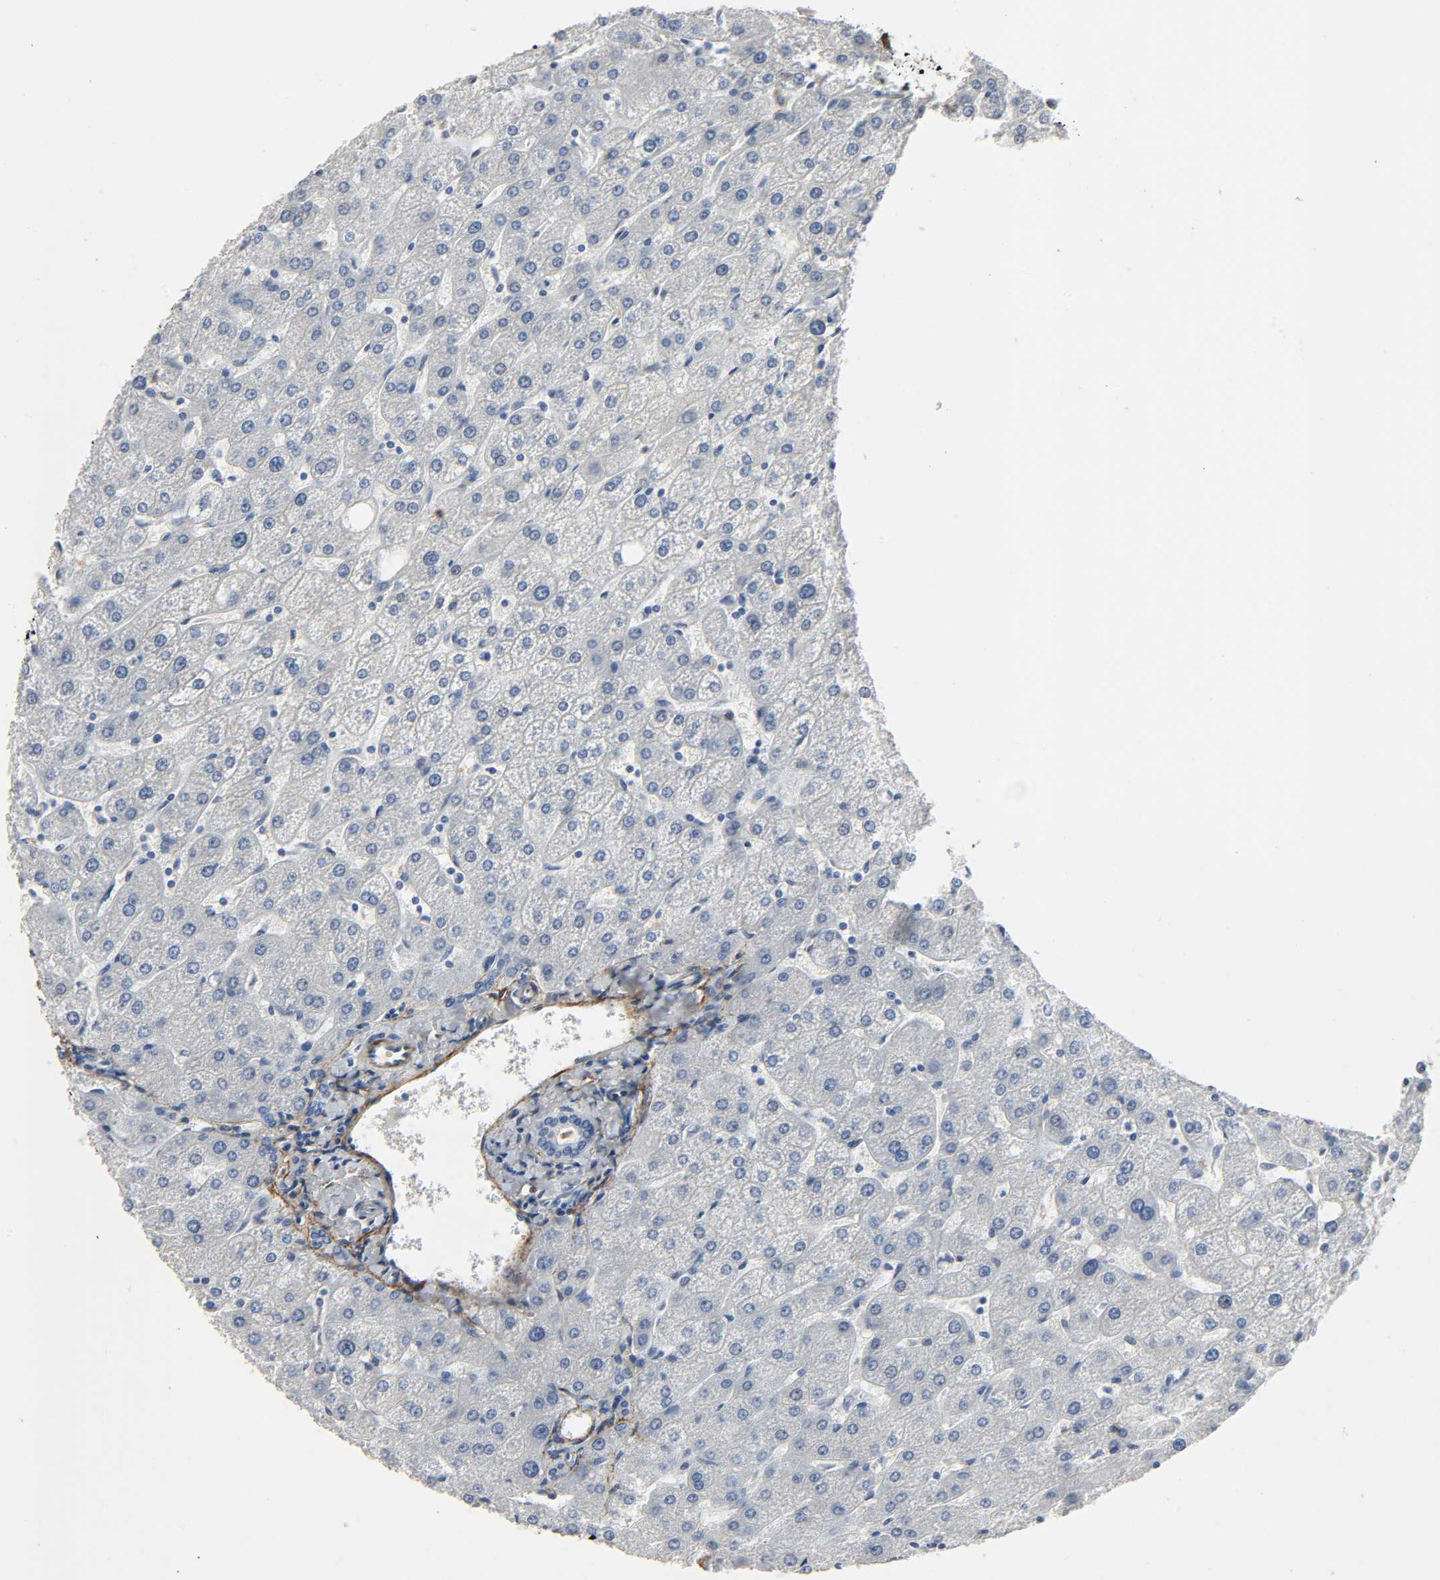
{"staining": {"intensity": "negative", "quantity": "none", "location": "none"}, "tissue": "liver", "cell_type": "Cholangiocytes", "image_type": "normal", "snomed": [{"axis": "morphology", "description": "Normal tissue, NOS"}, {"axis": "topography", "description": "Liver"}], "caption": "Immunohistochemistry micrograph of unremarkable human liver stained for a protein (brown), which demonstrates no positivity in cholangiocytes. (DAB (3,3'-diaminobenzidine) IHC with hematoxylin counter stain).", "gene": "FBLN5", "patient": {"sex": "male", "age": 67}}